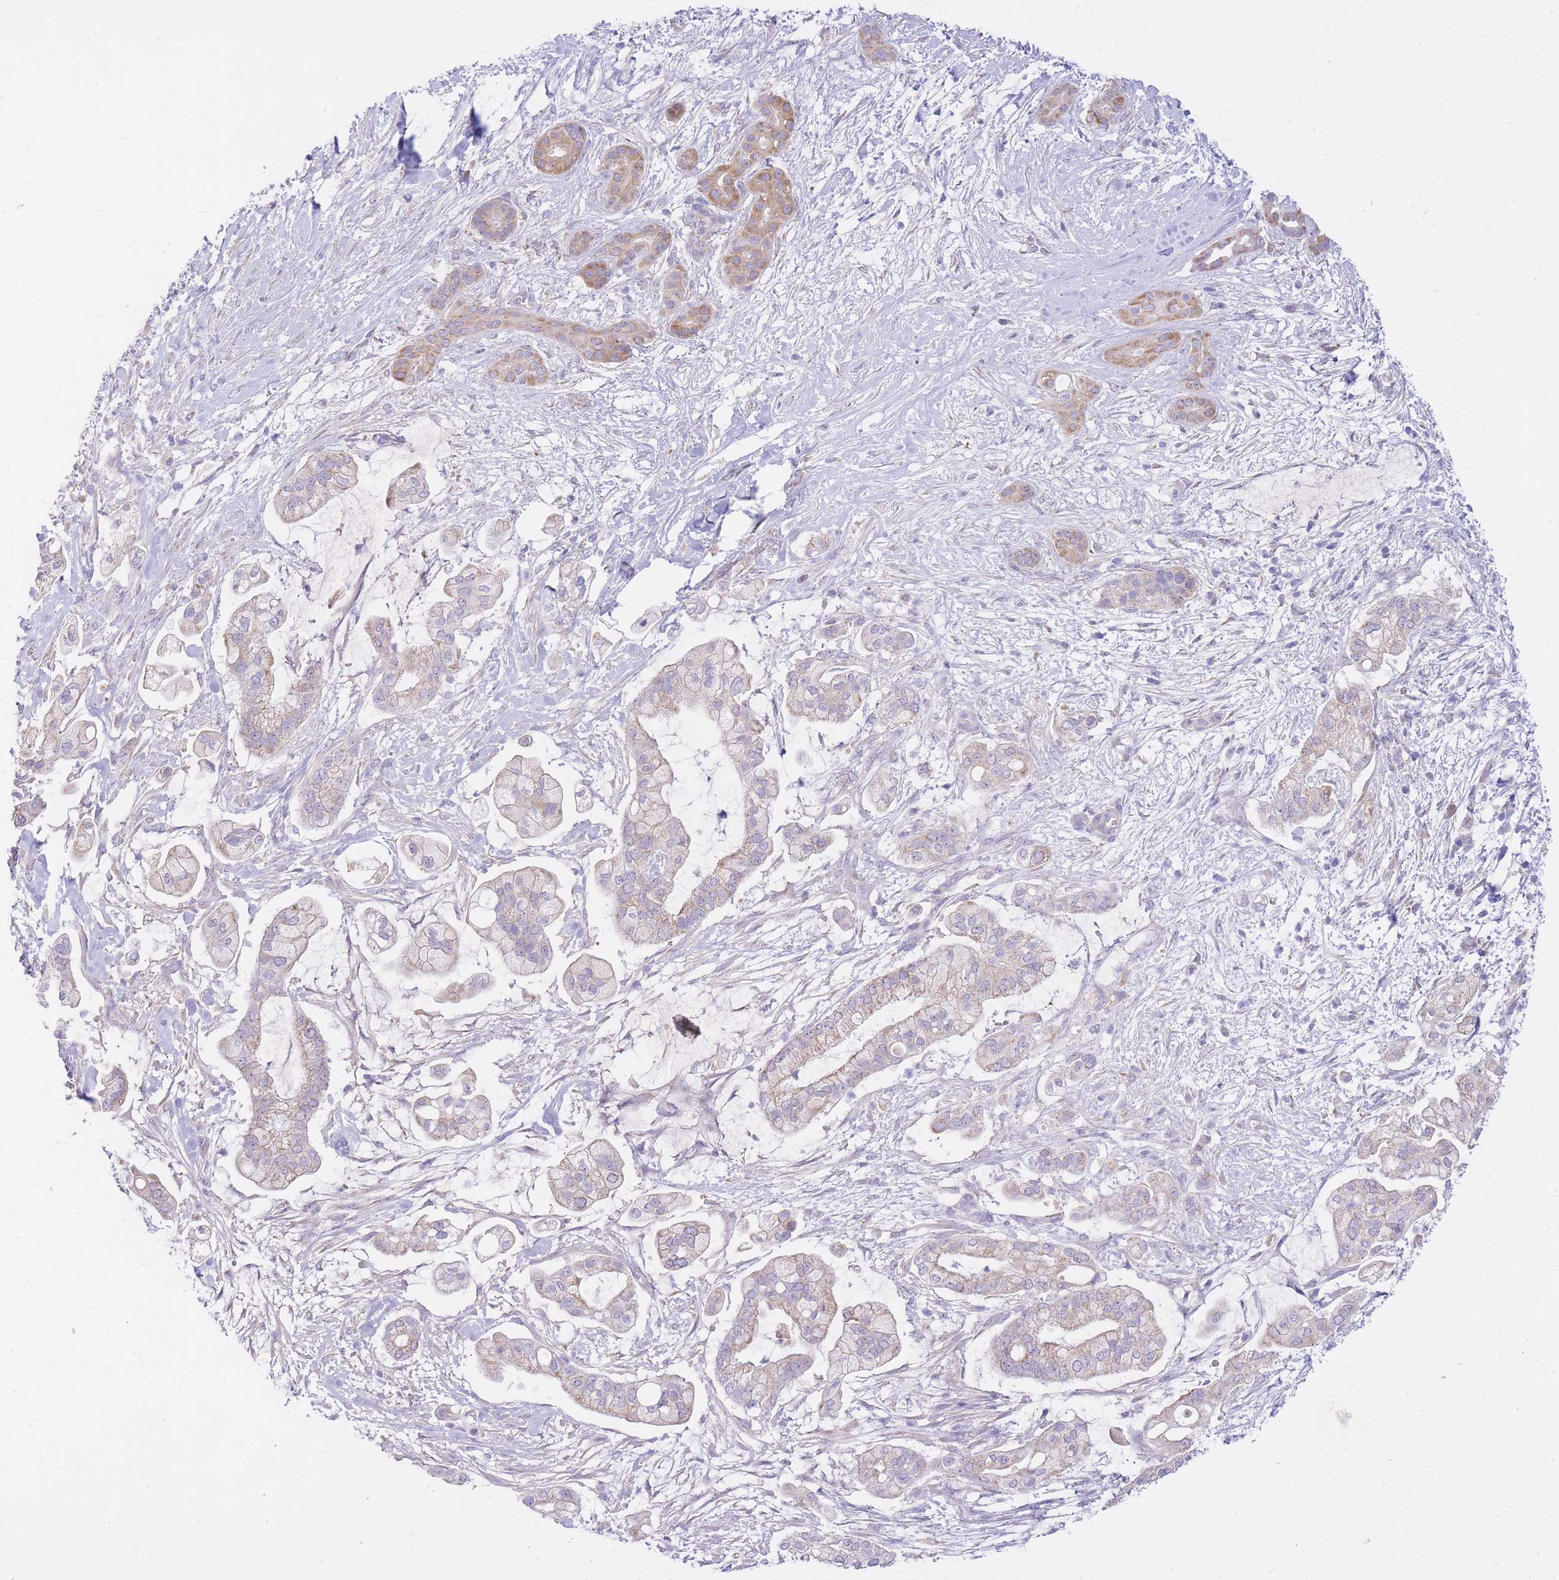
{"staining": {"intensity": "moderate", "quantity": "<25%", "location": "cytoplasmic/membranous"}, "tissue": "pancreatic cancer", "cell_type": "Tumor cells", "image_type": "cancer", "snomed": [{"axis": "morphology", "description": "Adenocarcinoma, NOS"}, {"axis": "topography", "description": "Pancreas"}], "caption": "There is low levels of moderate cytoplasmic/membranous positivity in tumor cells of pancreatic adenocarcinoma, as demonstrated by immunohistochemical staining (brown color).", "gene": "PGM1", "patient": {"sex": "female", "age": 69}}